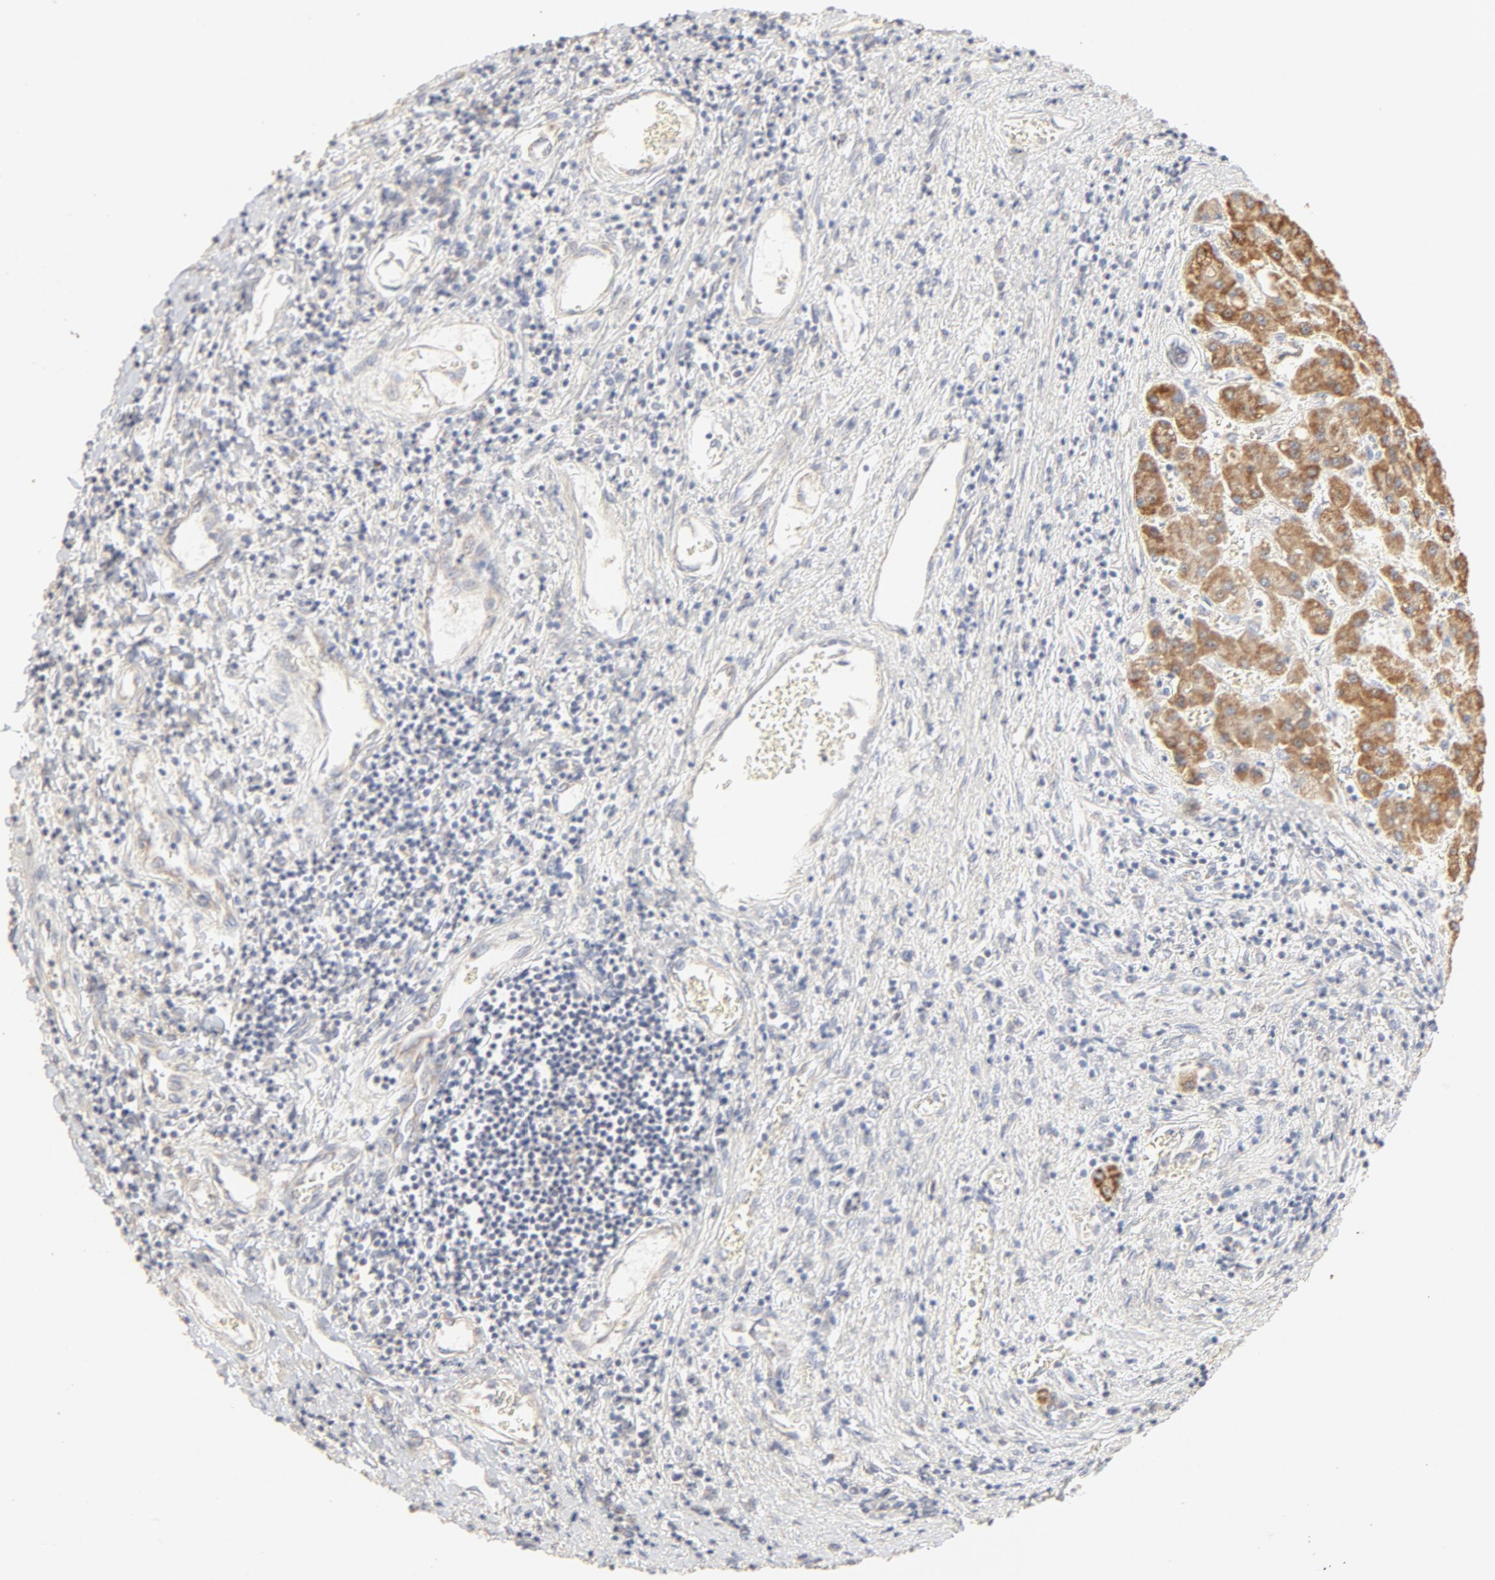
{"staining": {"intensity": "moderate", "quantity": ">75%", "location": "cytoplasmic/membranous"}, "tissue": "liver cancer", "cell_type": "Tumor cells", "image_type": "cancer", "snomed": [{"axis": "morphology", "description": "Carcinoma, Hepatocellular, NOS"}, {"axis": "topography", "description": "Liver"}], "caption": "The micrograph shows immunohistochemical staining of liver cancer (hepatocellular carcinoma). There is moderate cytoplasmic/membranous staining is appreciated in approximately >75% of tumor cells.", "gene": "FCGBP", "patient": {"sex": "male", "age": 24}}